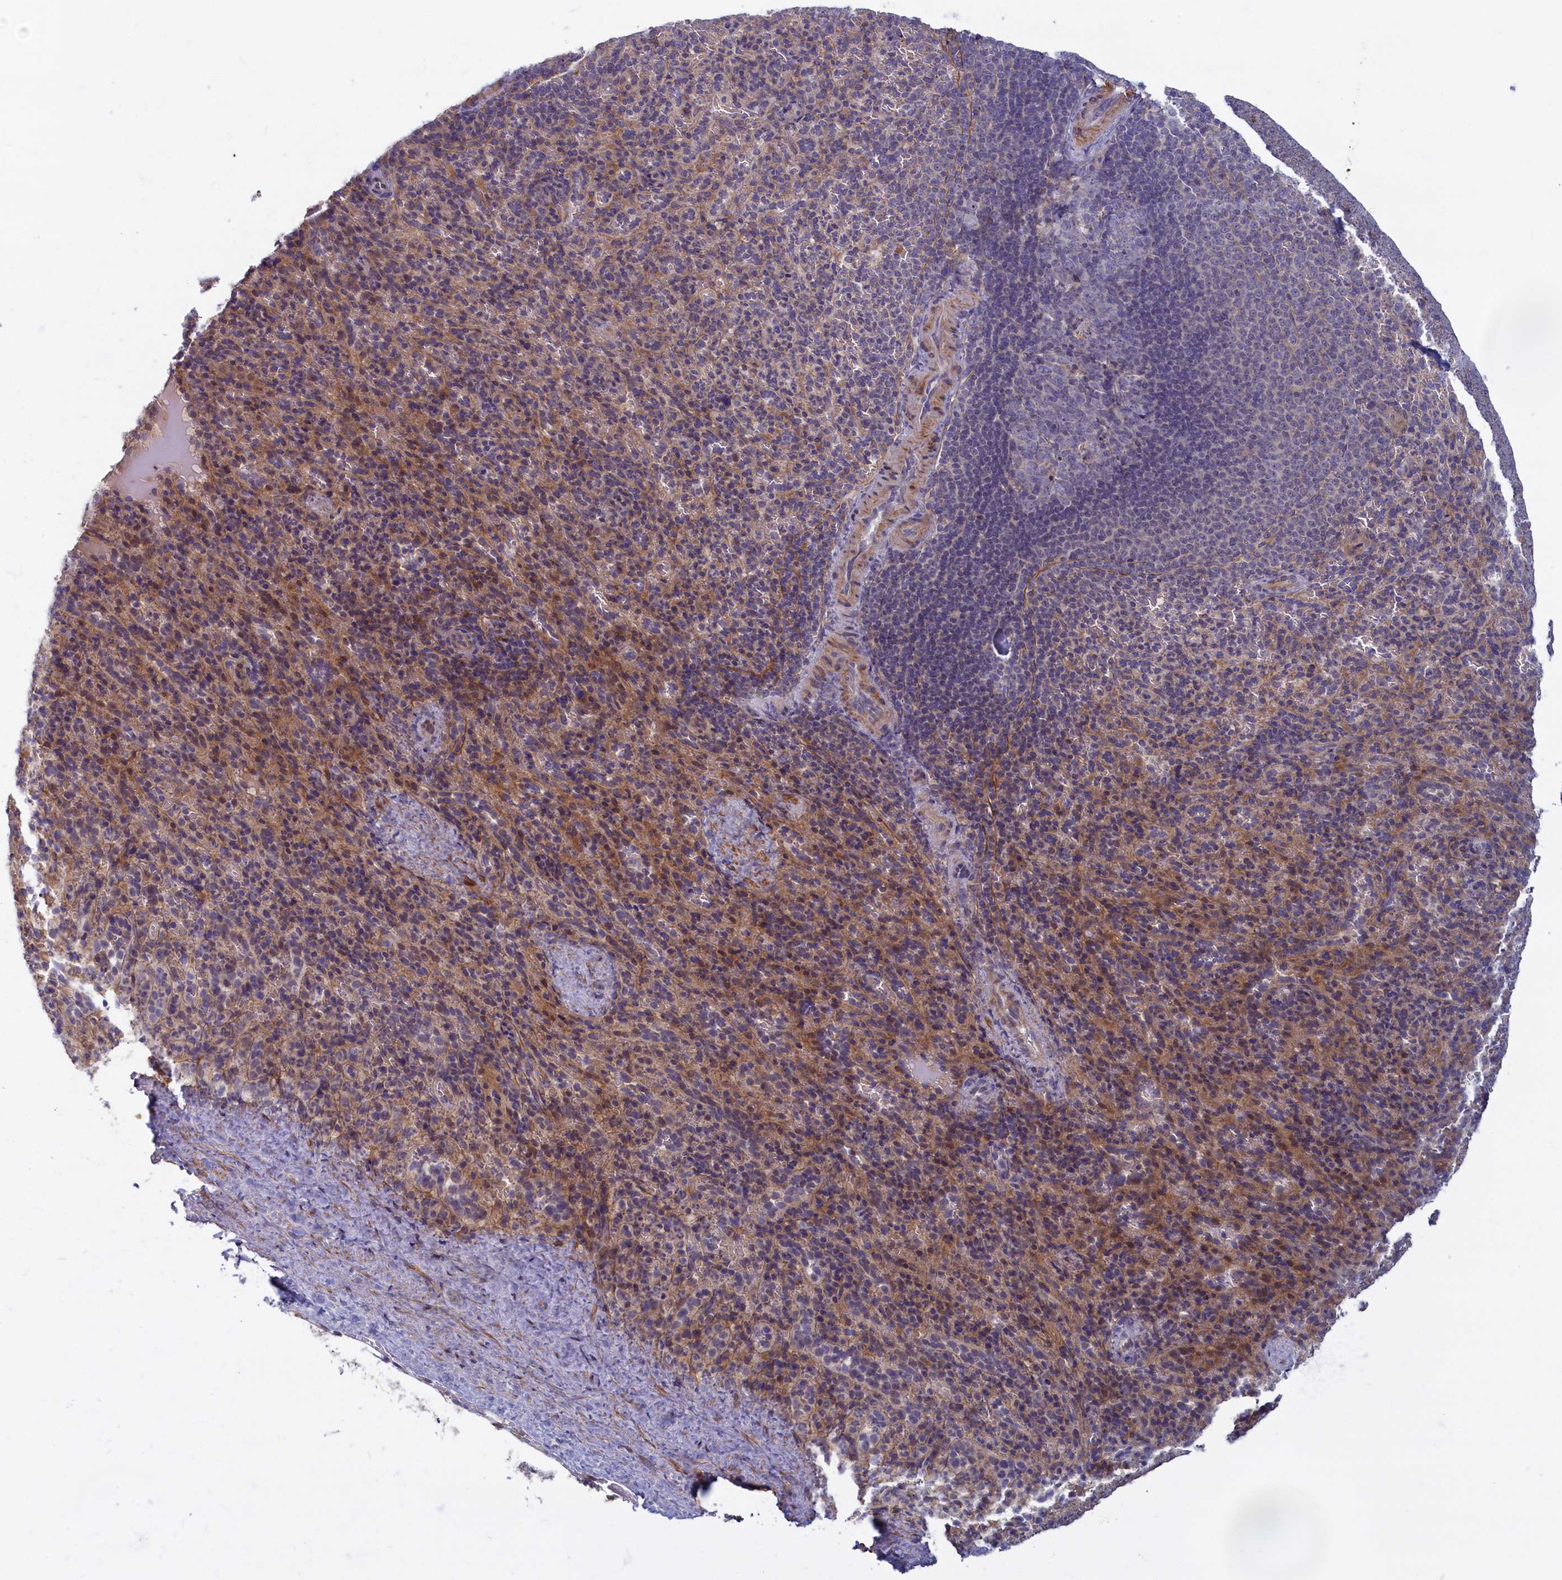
{"staining": {"intensity": "weak", "quantity": "<25%", "location": "cytoplasmic/membranous"}, "tissue": "spleen", "cell_type": "Cells in red pulp", "image_type": "normal", "snomed": [{"axis": "morphology", "description": "Normal tissue, NOS"}, {"axis": "topography", "description": "Spleen"}], "caption": "Benign spleen was stained to show a protein in brown. There is no significant expression in cells in red pulp. (DAB (3,3'-diaminobenzidine) immunohistochemistry (IHC) visualized using brightfield microscopy, high magnification).", "gene": "TRPM4", "patient": {"sex": "female", "age": 21}}